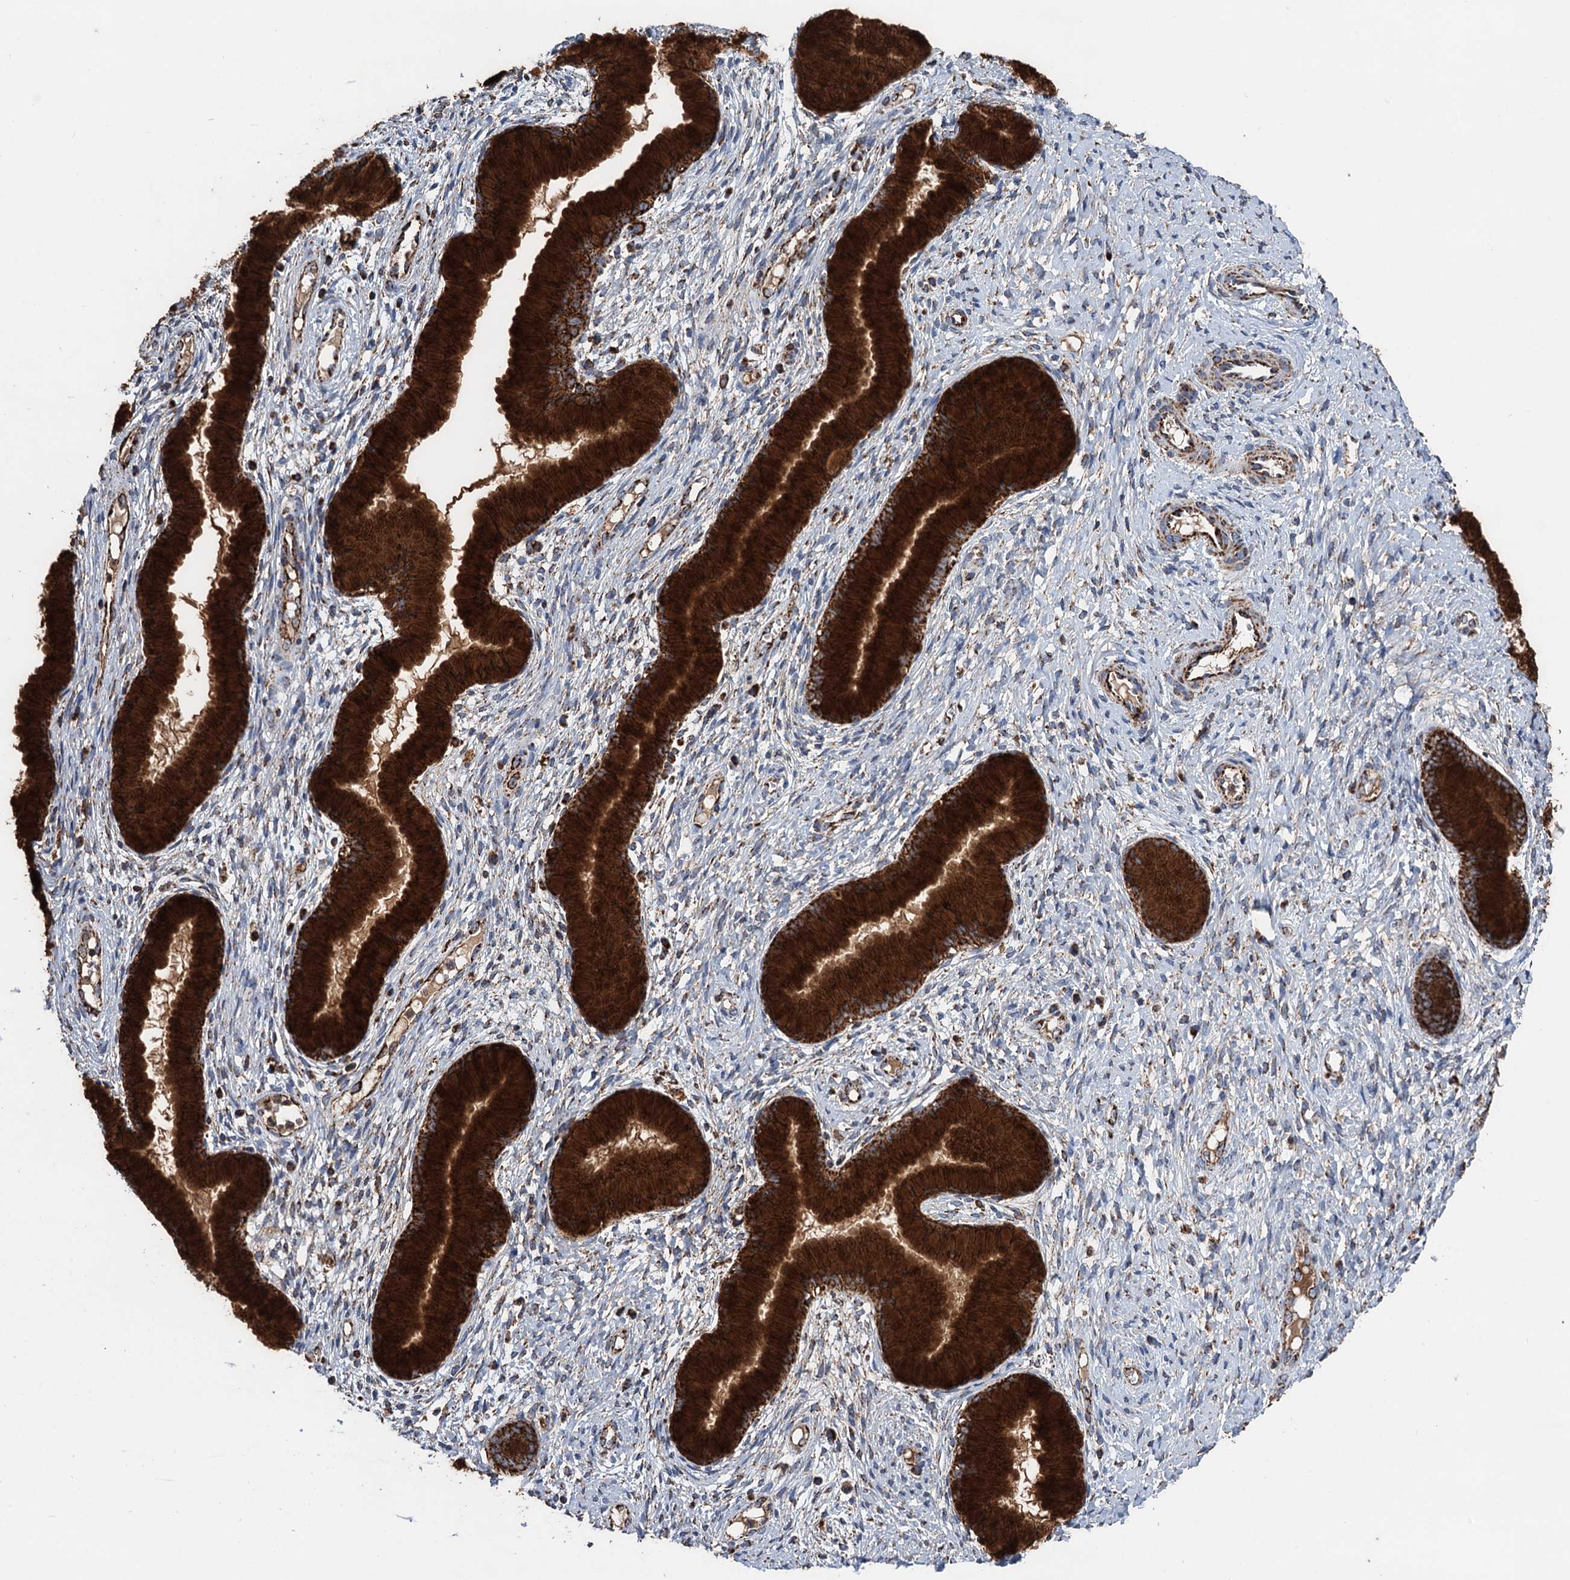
{"staining": {"intensity": "strong", "quantity": ">75%", "location": "cytoplasmic/membranous"}, "tissue": "cervix", "cell_type": "Glandular cells", "image_type": "normal", "snomed": [{"axis": "morphology", "description": "Normal tissue, NOS"}, {"axis": "topography", "description": "Cervix"}], "caption": "An immunohistochemistry histopathology image of unremarkable tissue is shown. Protein staining in brown highlights strong cytoplasmic/membranous positivity in cervix within glandular cells.", "gene": "DGLUCY", "patient": {"sex": "female", "age": 42}}